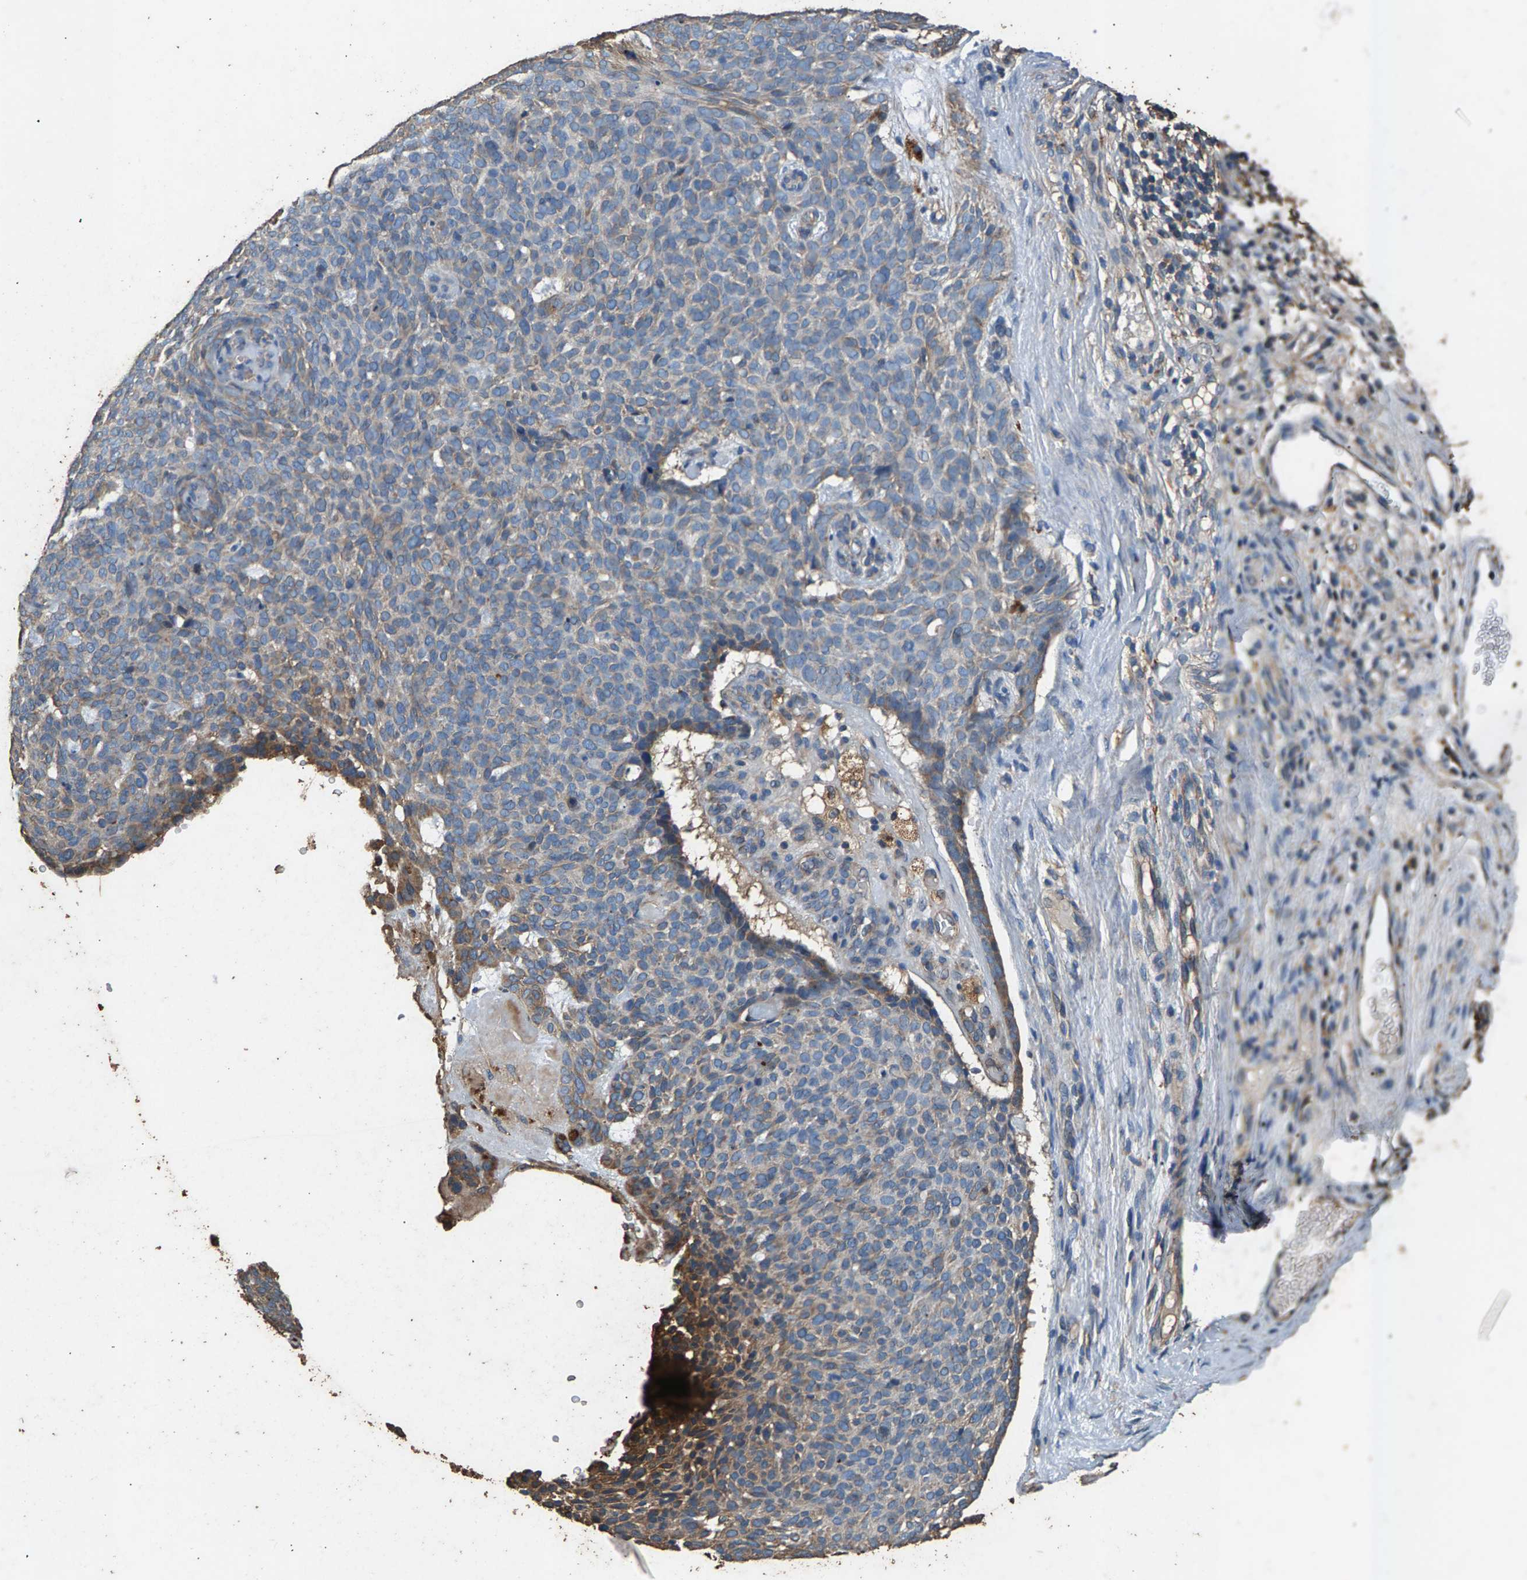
{"staining": {"intensity": "weak", "quantity": "<25%", "location": "cytoplasmic/membranous"}, "tissue": "skin cancer", "cell_type": "Tumor cells", "image_type": "cancer", "snomed": [{"axis": "morphology", "description": "Basal cell carcinoma"}, {"axis": "topography", "description": "Skin"}], "caption": "DAB immunohistochemical staining of human basal cell carcinoma (skin) shows no significant expression in tumor cells.", "gene": "MRPL27", "patient": {"sex": "male", "age": 61}}